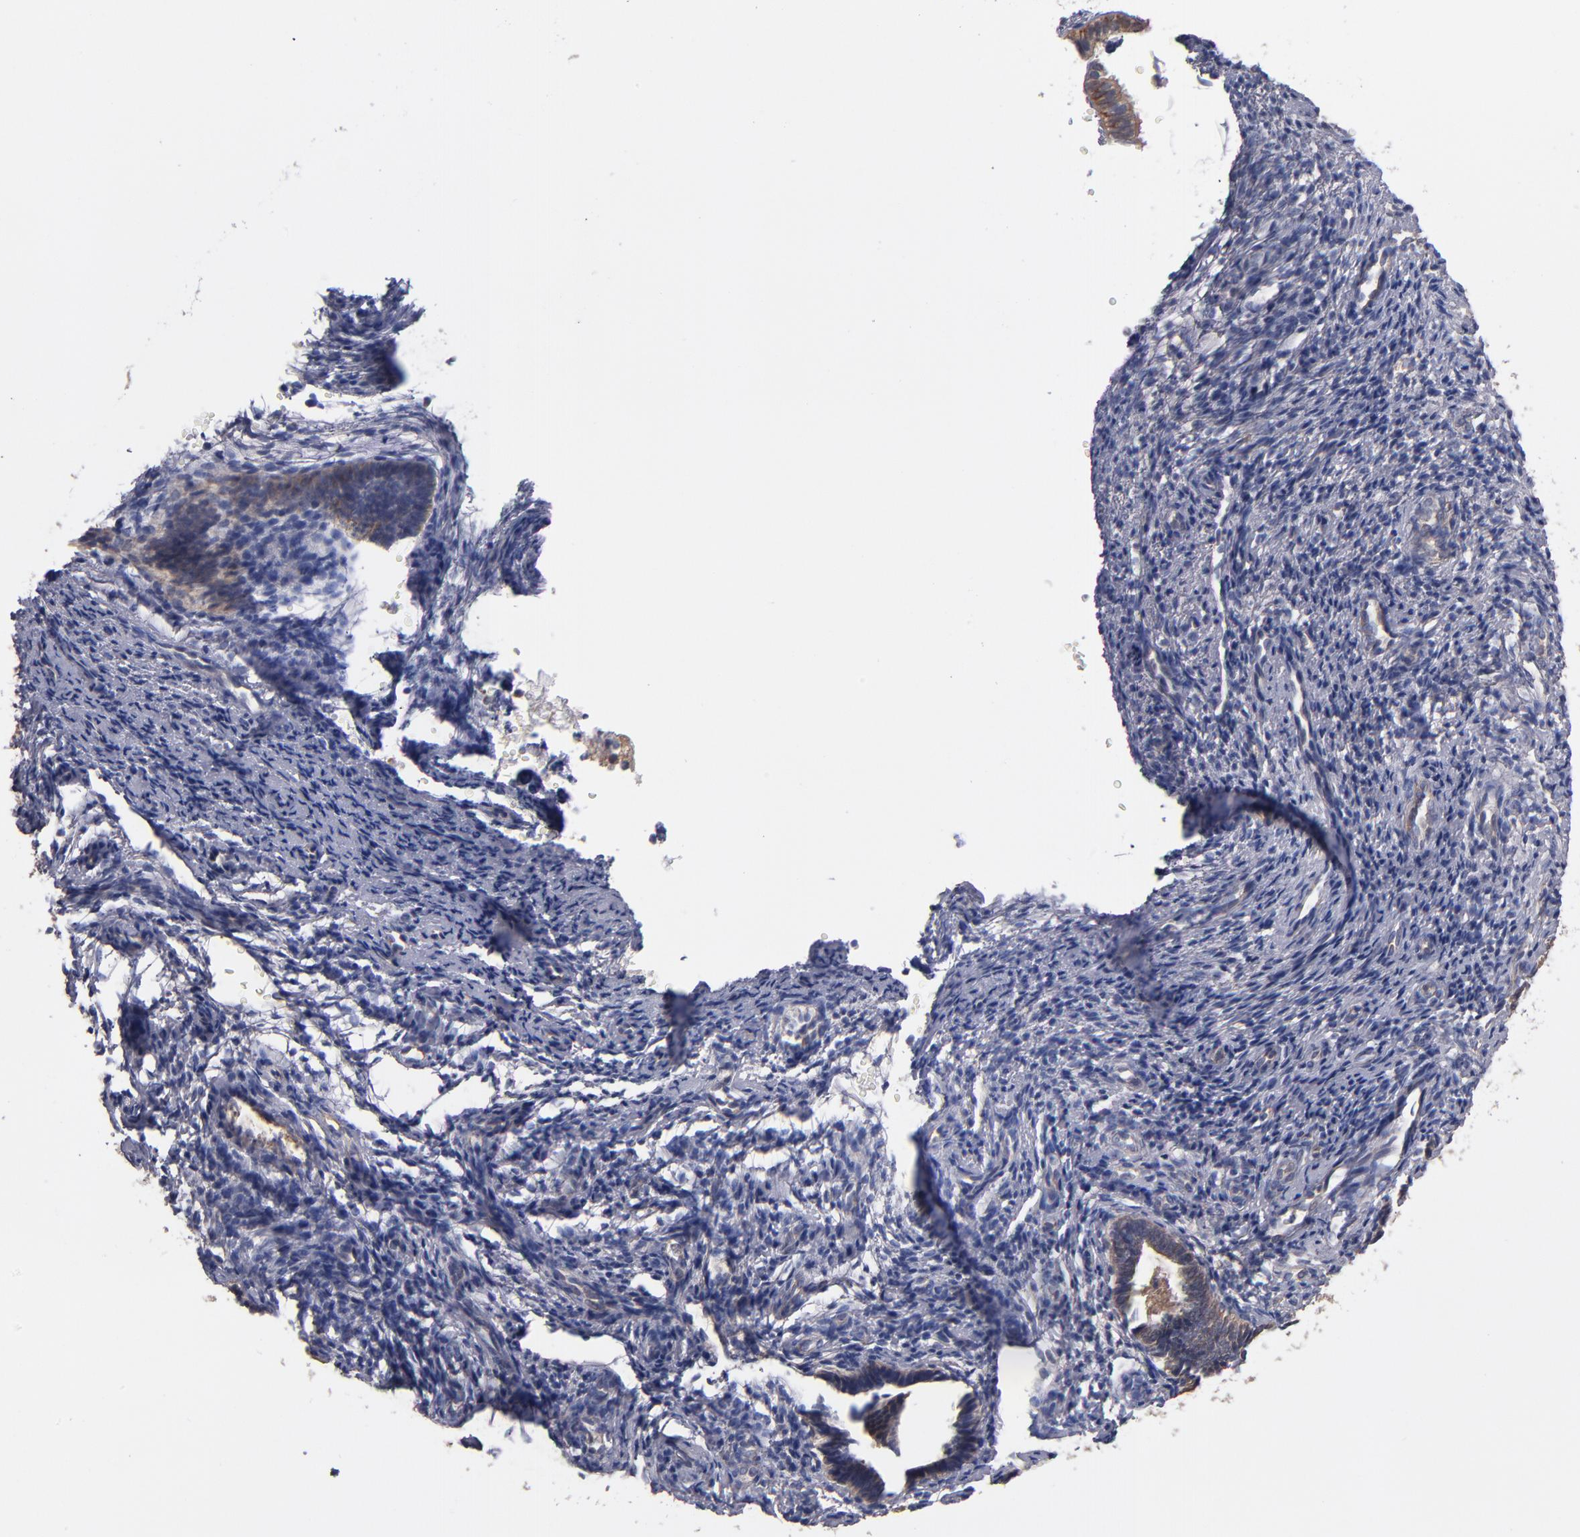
{"staining": {"intensity": "weak", "quantity": "<25%", "location": "cytoplasmic/membranous"}, "tissue": "endometrium", "cell_type": "Cells in endometrial stroma", "image_type": "normal", "snomed": [{"axis": "morphology", "description": "Normal tissue, NOS"}, {"axis": "topography", "description": "Endometrium"}], "caption": "Immunohistochemistry image of unremarkable endometrium stained for a protein (brown), which displays no positivity in cells in endometrial stroma.", "gene": "GMFB", "patient": {"sex": "female", "age": 27}}